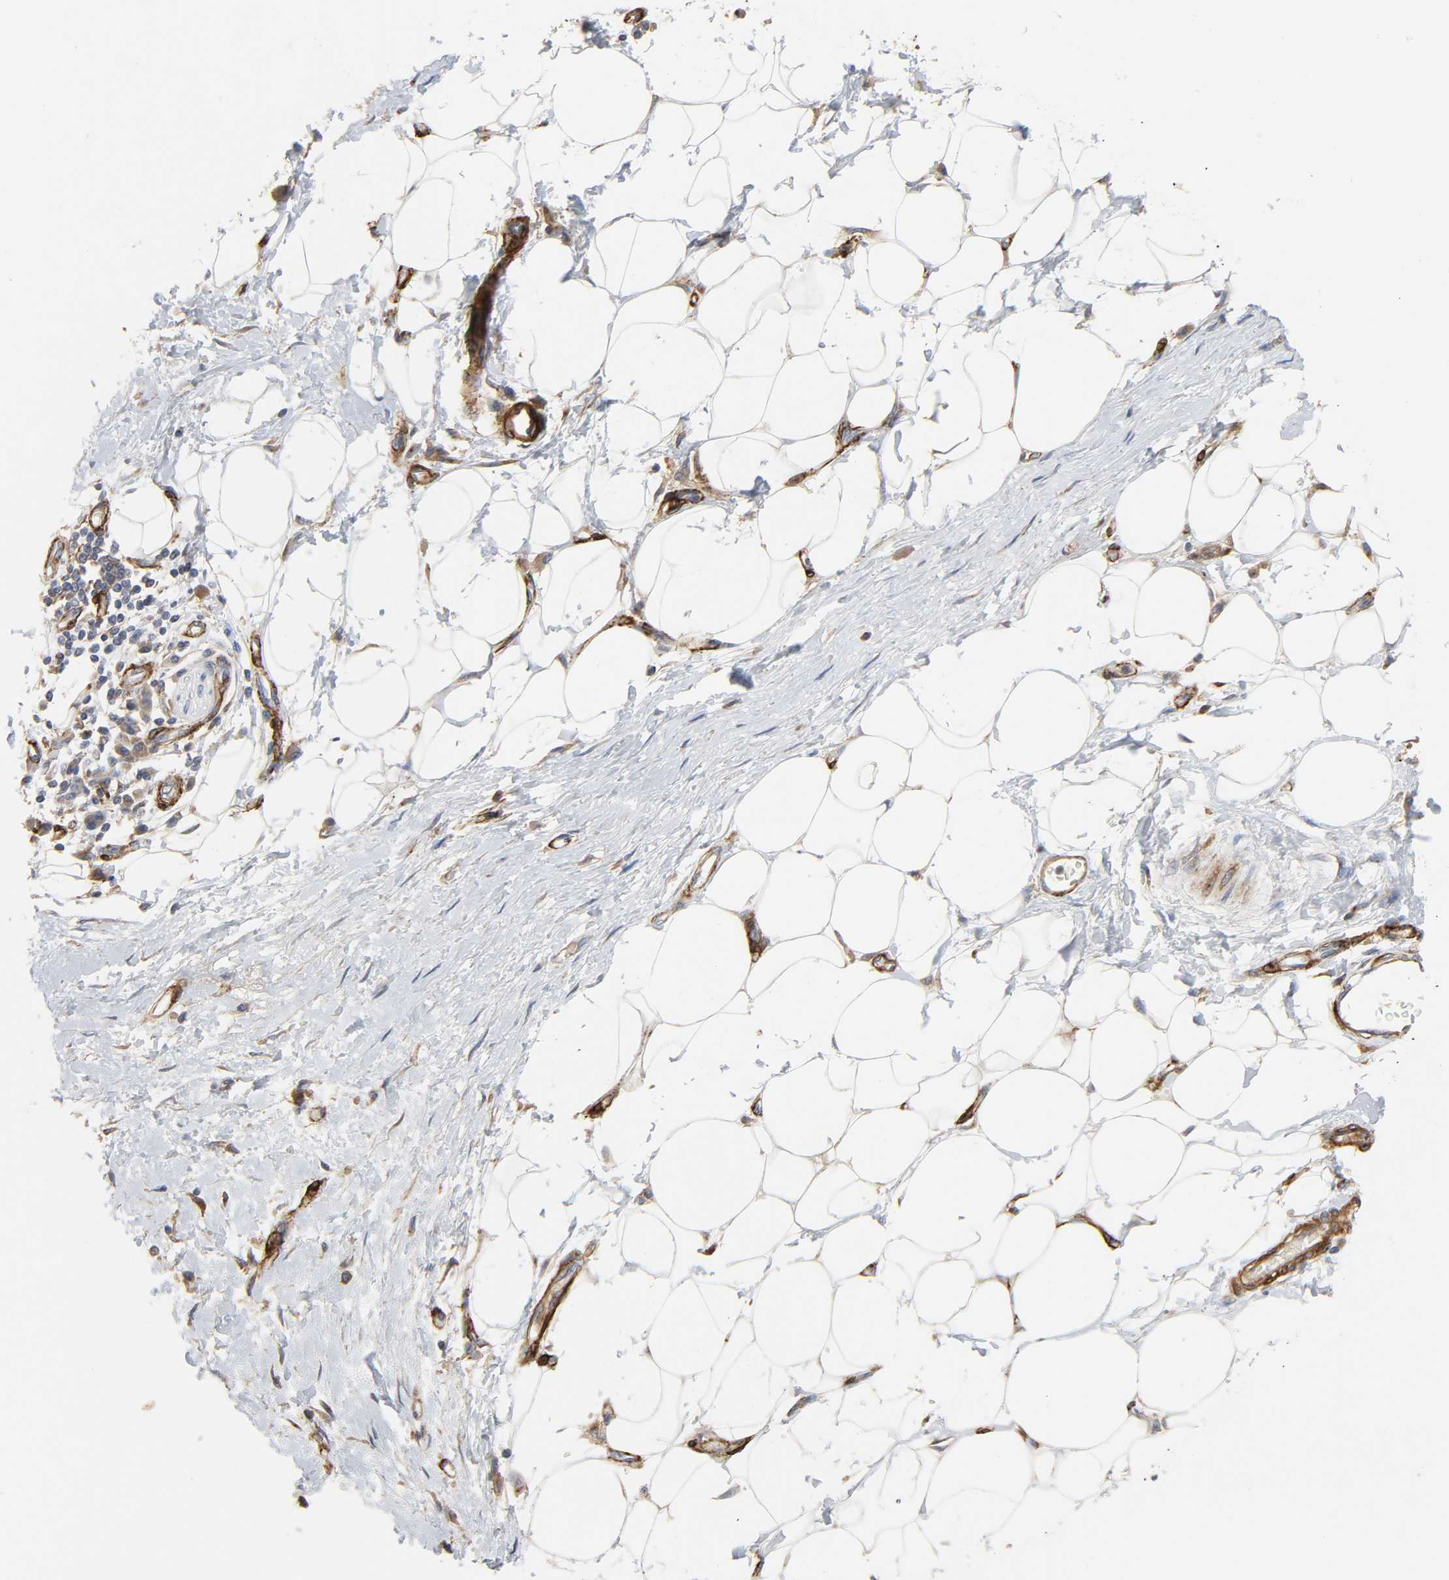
{"staining": {"intensity": "negative", "quantity": "none", "location": "none"}, "tissue": "adipose tissue", "cell_type": "Adipocytes", "image_type": "normal", "snomed": [{"axis": "morphology", "description": "Normal tissue, NOS"}, {"axis": "morphology", "description": "Urothelial carcinoma, High grade"}, {"axis": "topography", "description": "Vascular tissue"}, {"axis": "topography", "description": "Urinary bladder"}], "caption": "High magnification brightfield microscopy of benign adipose tissue stained with DAB (brown) and counterstained with hematoxylin (blue): adipocytes show no significant staining. The staining is performed using DAB brown chromogen with nuclei counter-stained in using hematoxylin.", "gene": "ARHGAP1", "patient": {"sex": "female", "age": 56}}